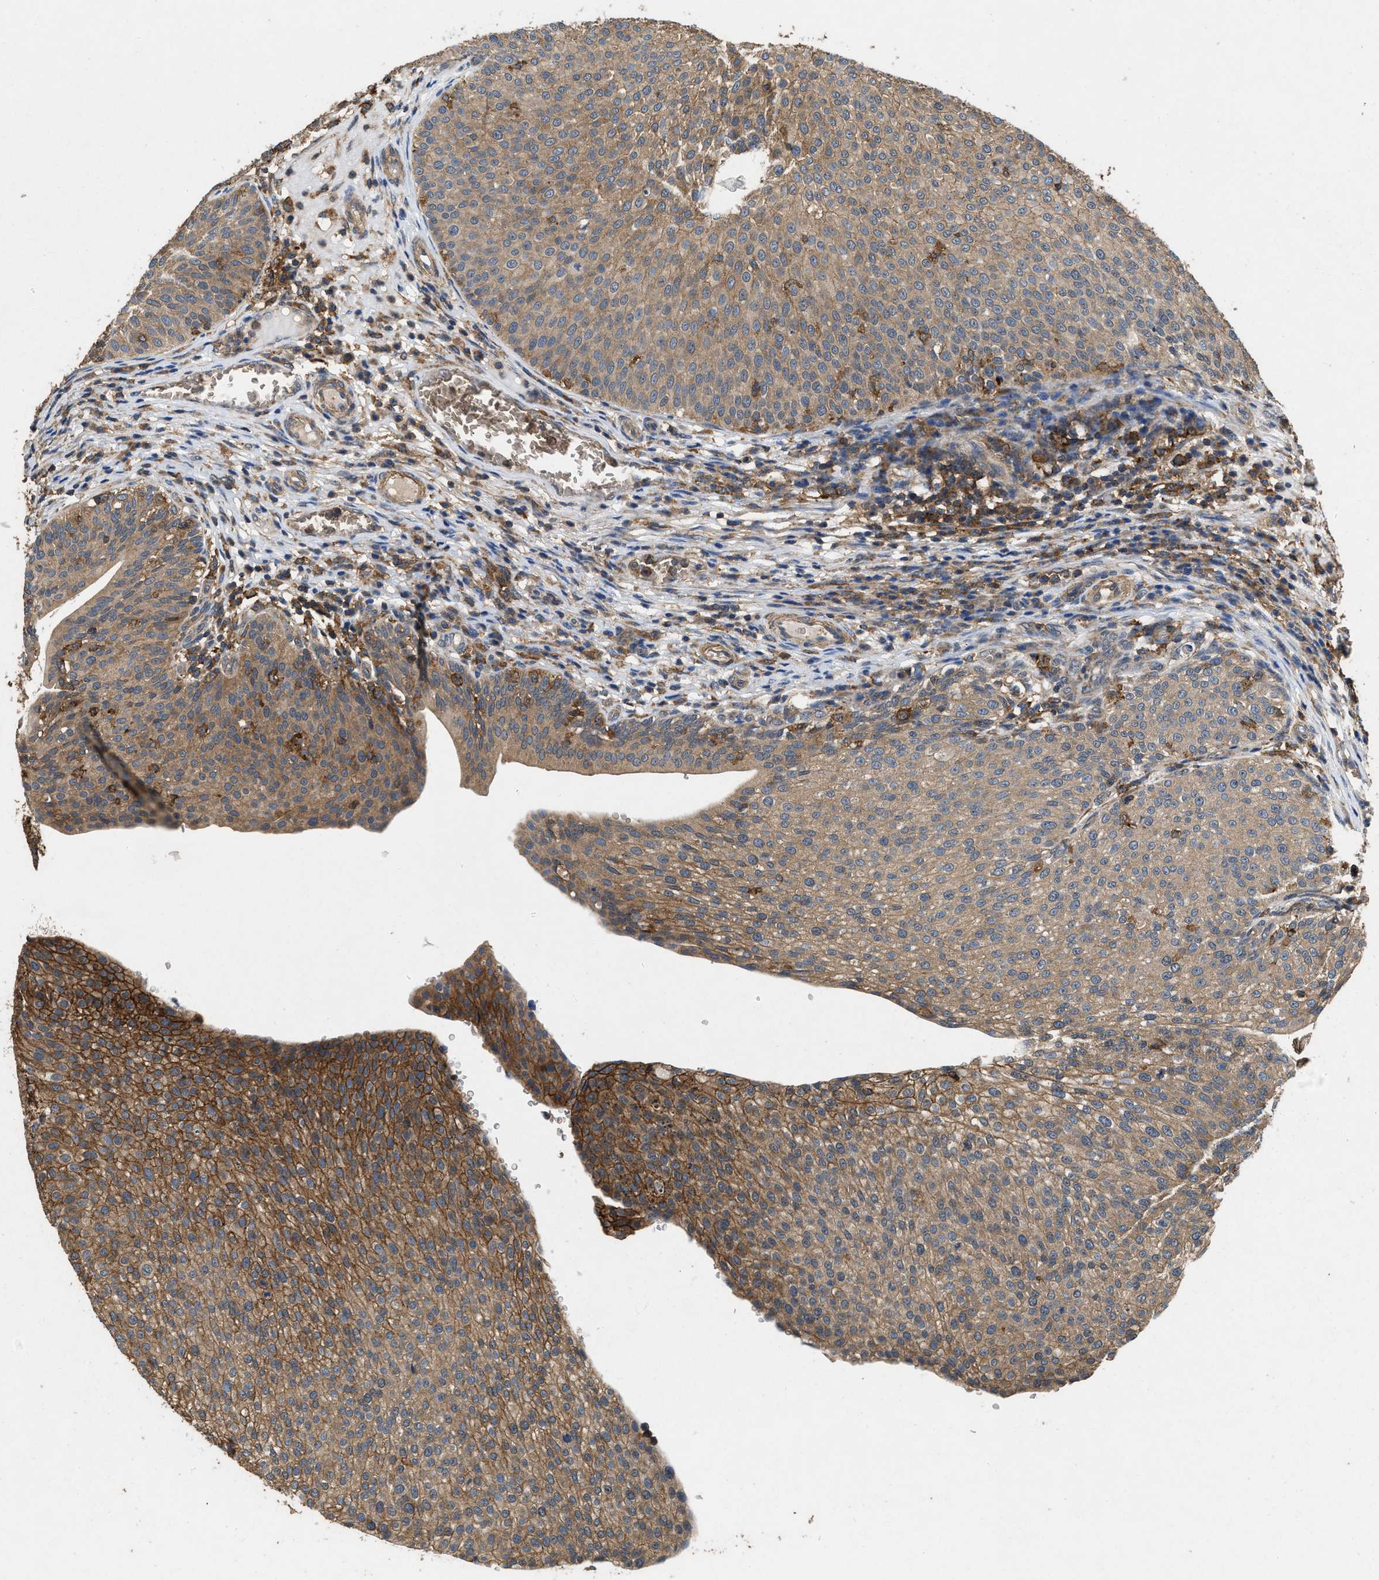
{"staining": {"intensity": "moderate", "quantity": ">75%", "location": "cytoplasmic/membranous"}, "tissue": "urothelial cancer", "cell_type": "Tumor cells", "image_type": "cancer", "snomed": [{"axis": "morphology", "description": "Urothelial carcinoma, Low grade"}, {"axis": "topography", "description": "Smooth muscle"}, {"axis": "topography", "description": "Urinary bladder"}], "caption": "This is an image of IHC staining of urothelial cancer, which shows moderate positivity in the cytoplasmic/membranous of tumor cells.", "gene": "LINGO2", "patient": {"sex": "male", "age": 60}}